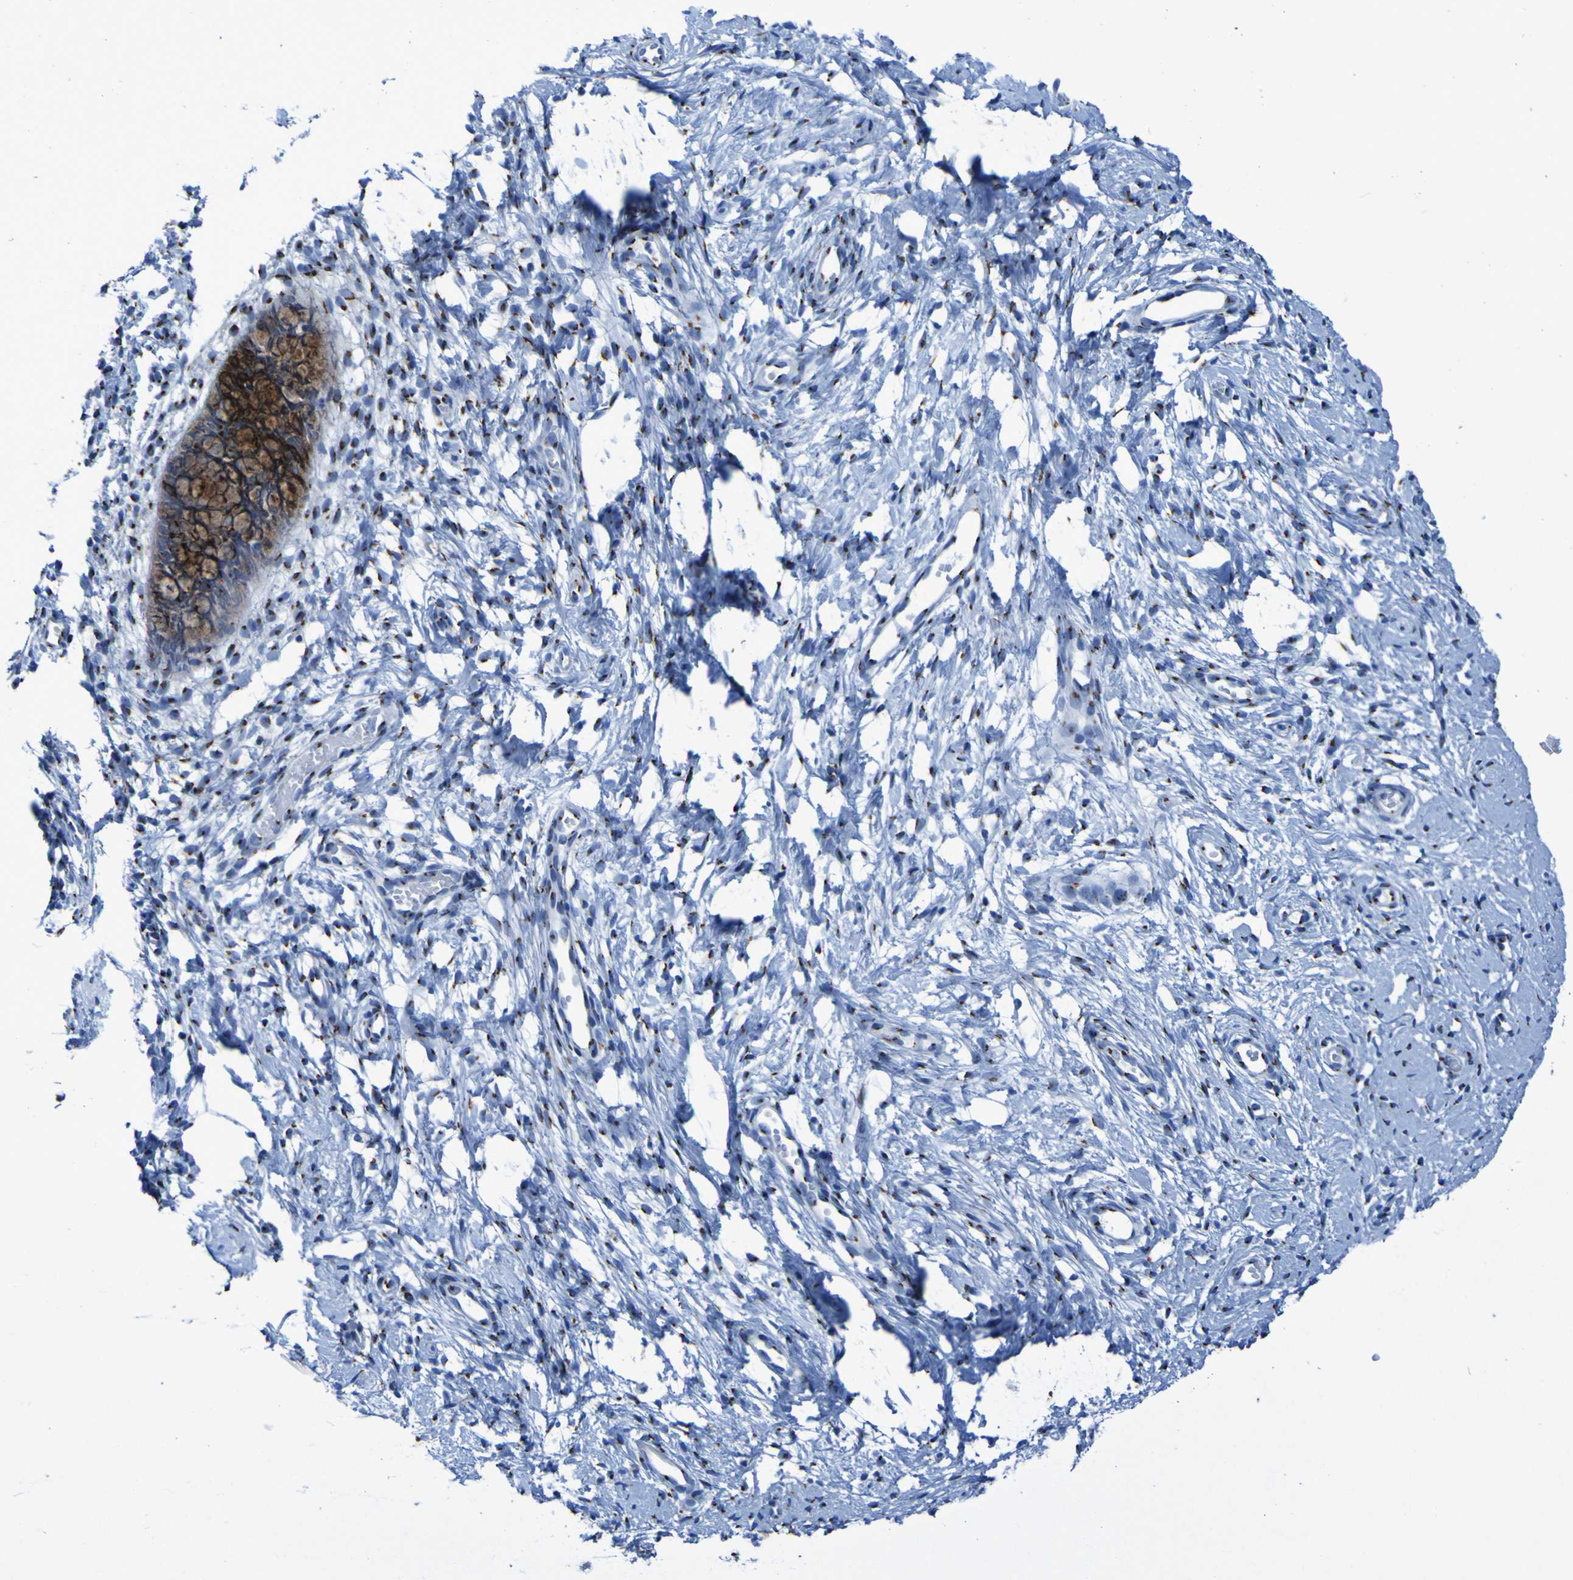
{"staining": {"intensity": "strong", "quantity": ">75%", "location": "cytoplasmic/membranous"}, "tissue": "cervix", "cell_type": "Glandular cells", "image_type": "normal", "snomed": [{"axis": "morphology", "description": "Normal tissue, NOS"}, {"axis": "topography", "description": "Cervix"}], "caption": "An immunohistochemistry (IHC) photomicrograph of normal tissue is shown. Protein staining in brown shows strong cytoplasmic/membranous positivity in cervix within glandular cells.", "gene": "GOLM1", "patient": {"sex": "female", "age": 65}}